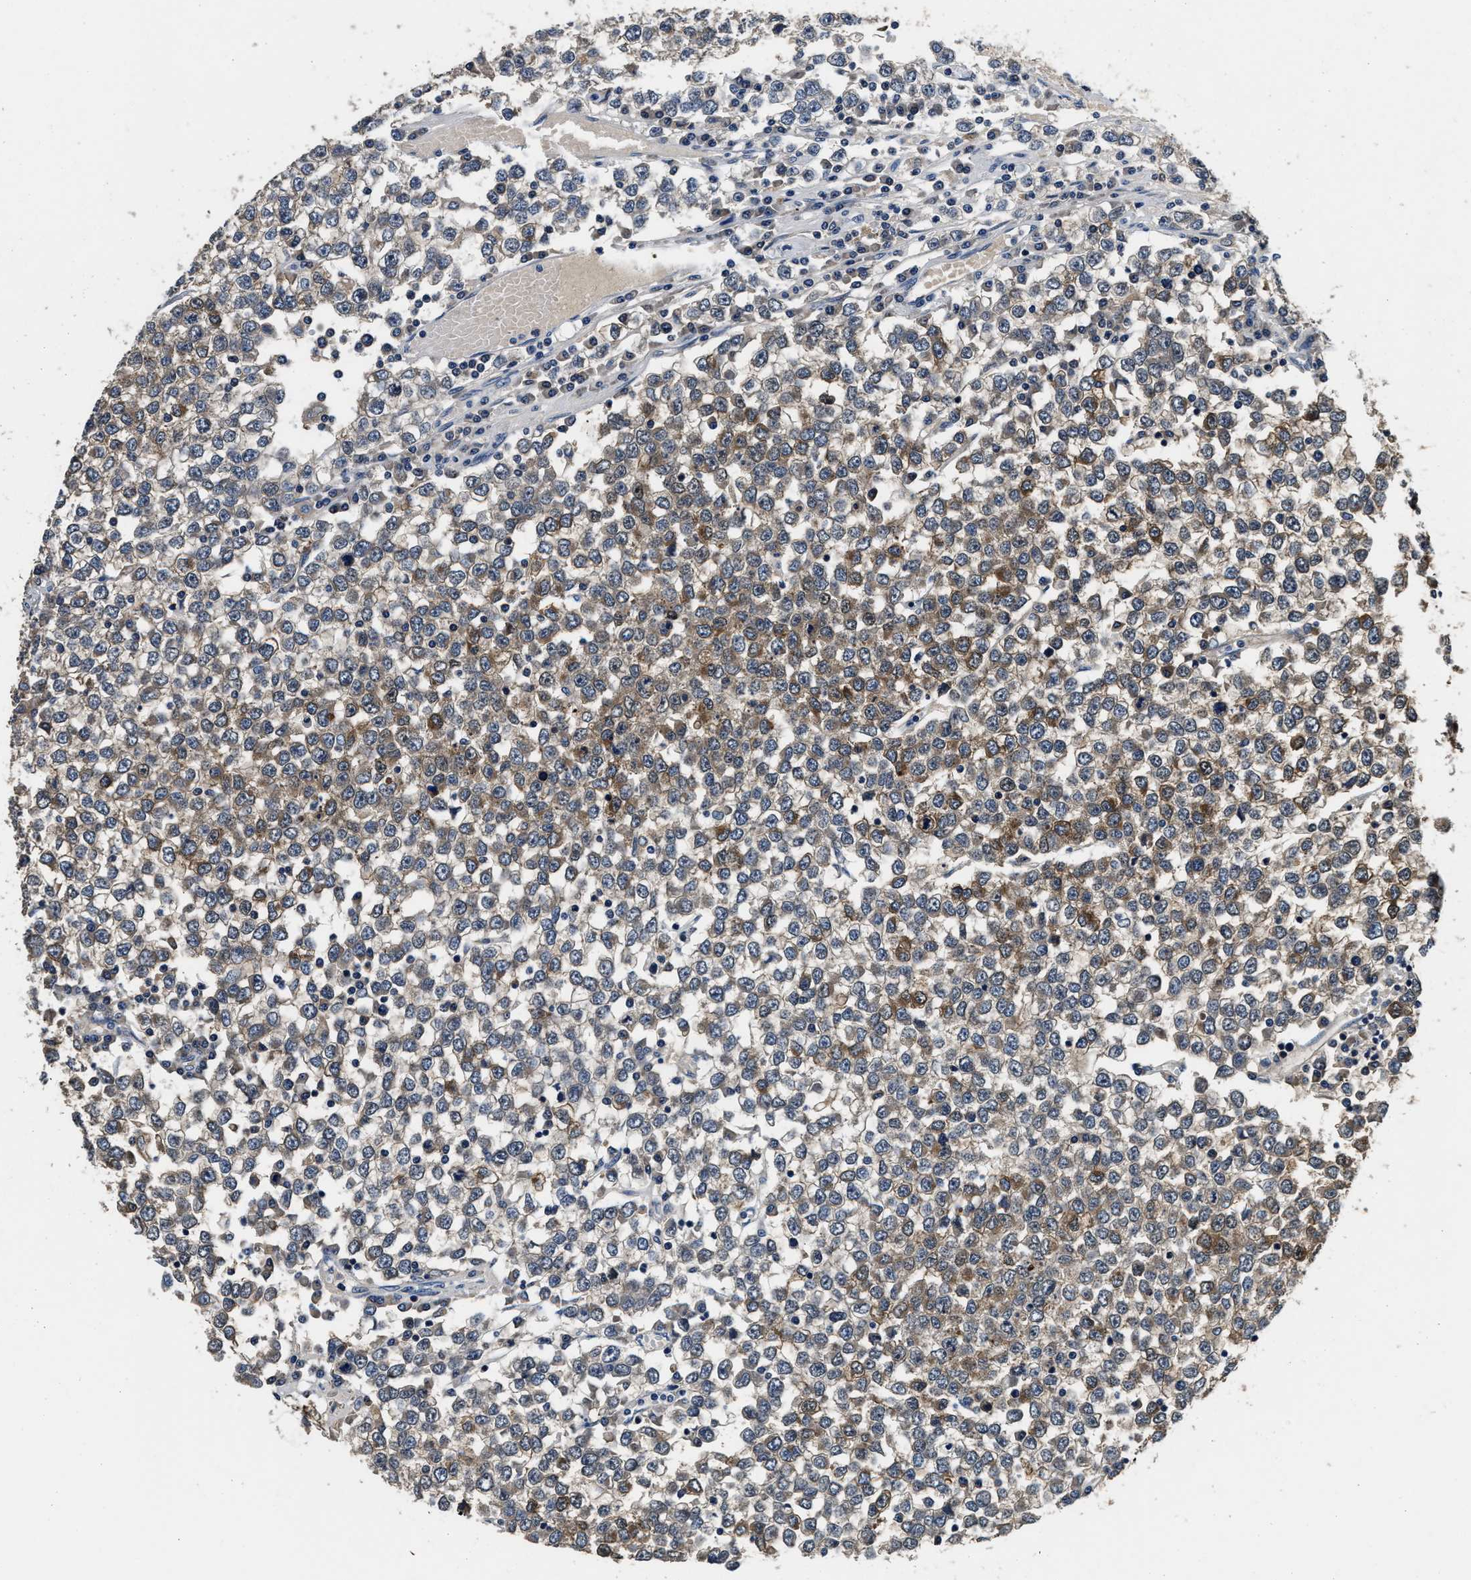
{"staining": {"intensity": "moderate", "quantity": "25%-75%", "location": "cytoplasmic/membranous"}, "tissue": "testis cancer", "cell_type": "Tumor cells", "image_type": "cancer", "snomed": [{"axis": "morphology", "description": "Seminoma, NOS"}, {"axis": "topography", "description": "Testis"}], "caption": "Immunohistochemistry image of neoplastic tissue: testis seminoma stained using IHC displays medium levels of moderate protein expression localized specifically in the cytoplasmic/membranous of tumor cells, appearing as a cytoplasmic/membranous brown color.", "gene": "PHPT1", "patient": {"sex": "male", "age": 65}}